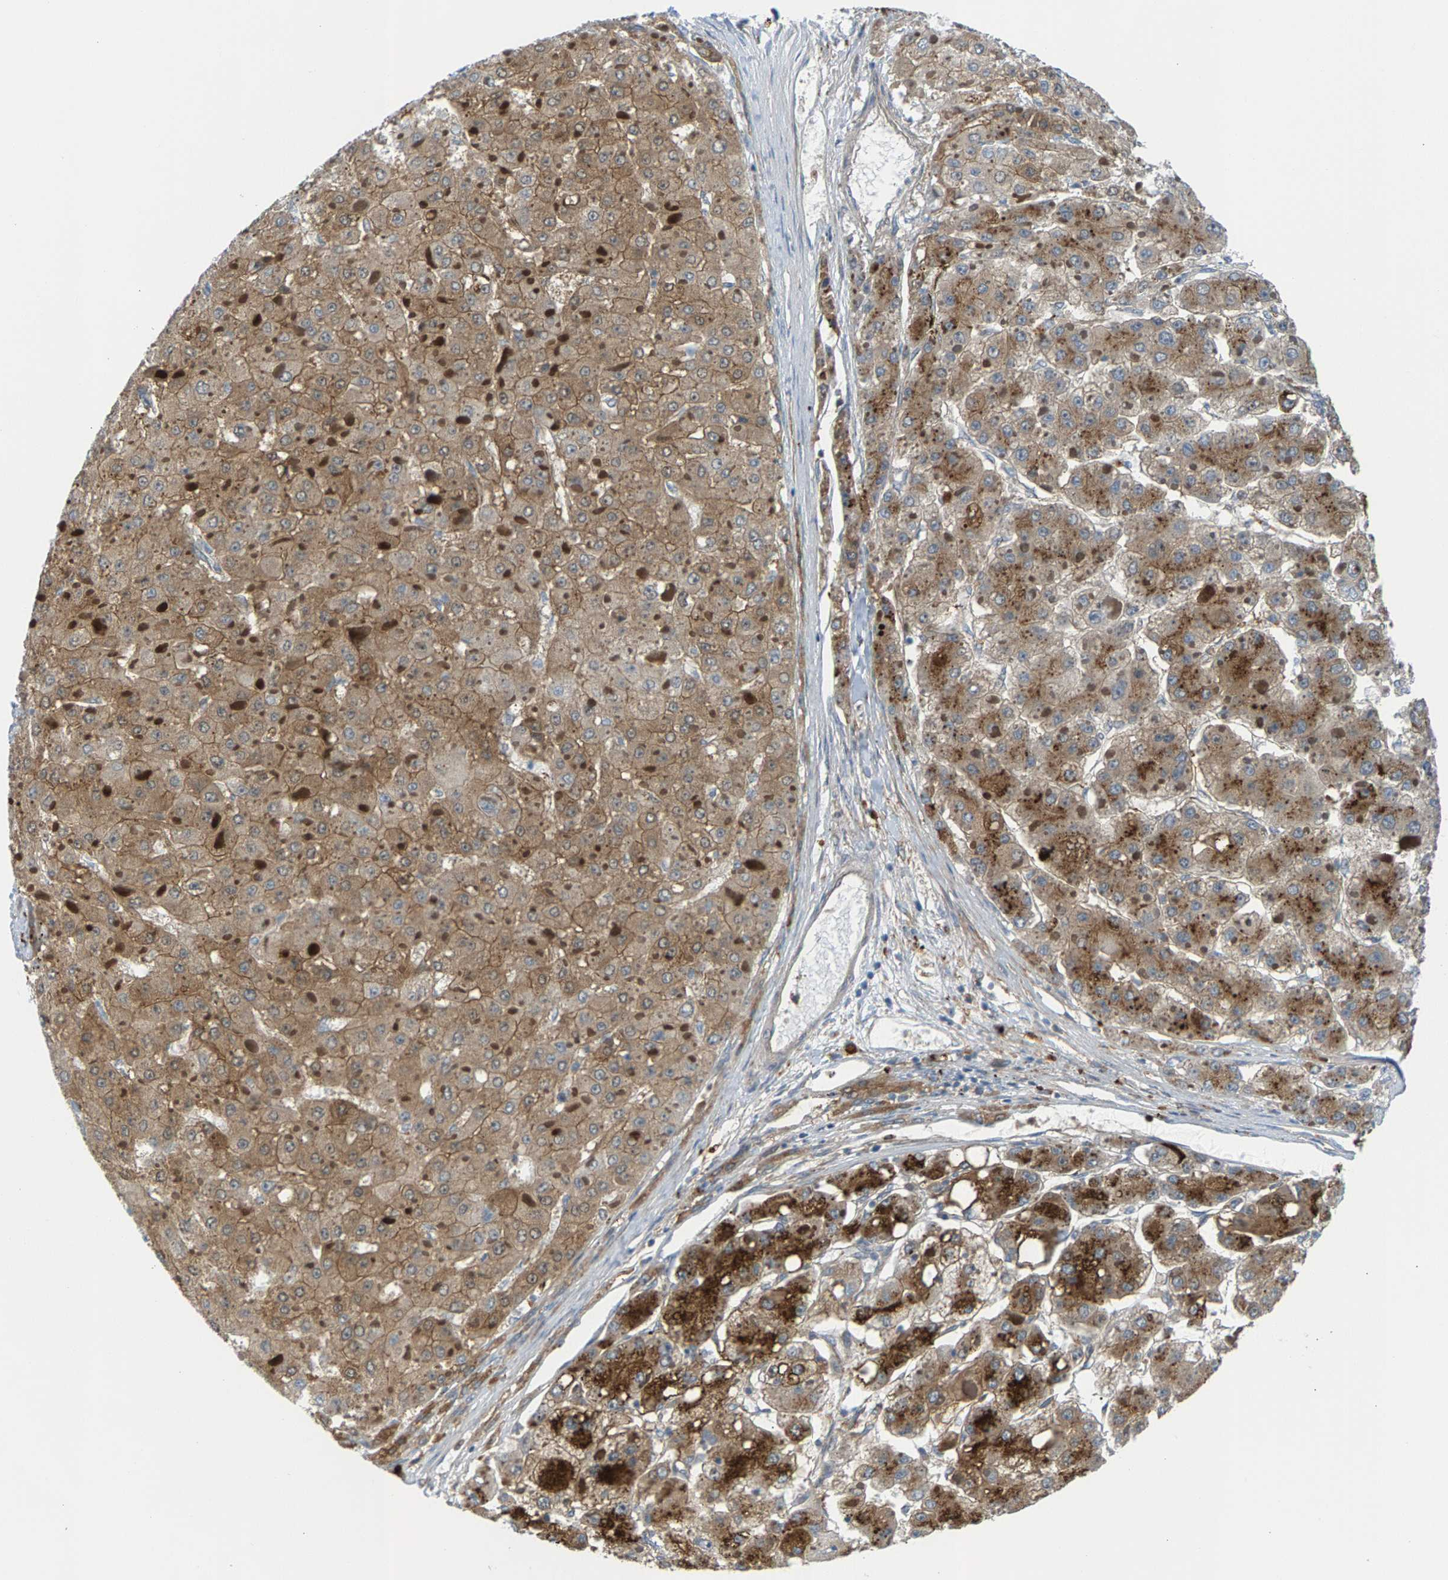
{"staining": {"intensity": "moderate", "quantity": ">75%", "location": "cytoplasmic/membranous"}, "tissue": "liver cancer", "cell_type": "Tumor cells", "image_type": "cancer", "snomed": [{"axis": "morphology", "description": "Carcinoma, Hepatocellular, NOS"}, {"axis": "topography", "description": "Liver"}], "caption": "Liver cancer (hepatocellular carcinoma) tissue demonstrates moderate cytoplasmic/membranous expression in about >75% of tumor cells, visualized by immunohistochemistry. Ihc stains the protein of interest in brown and the nuclei are stained blue.", "gene": "PDCL", "patient": {"sex": "female", "age": 73}}